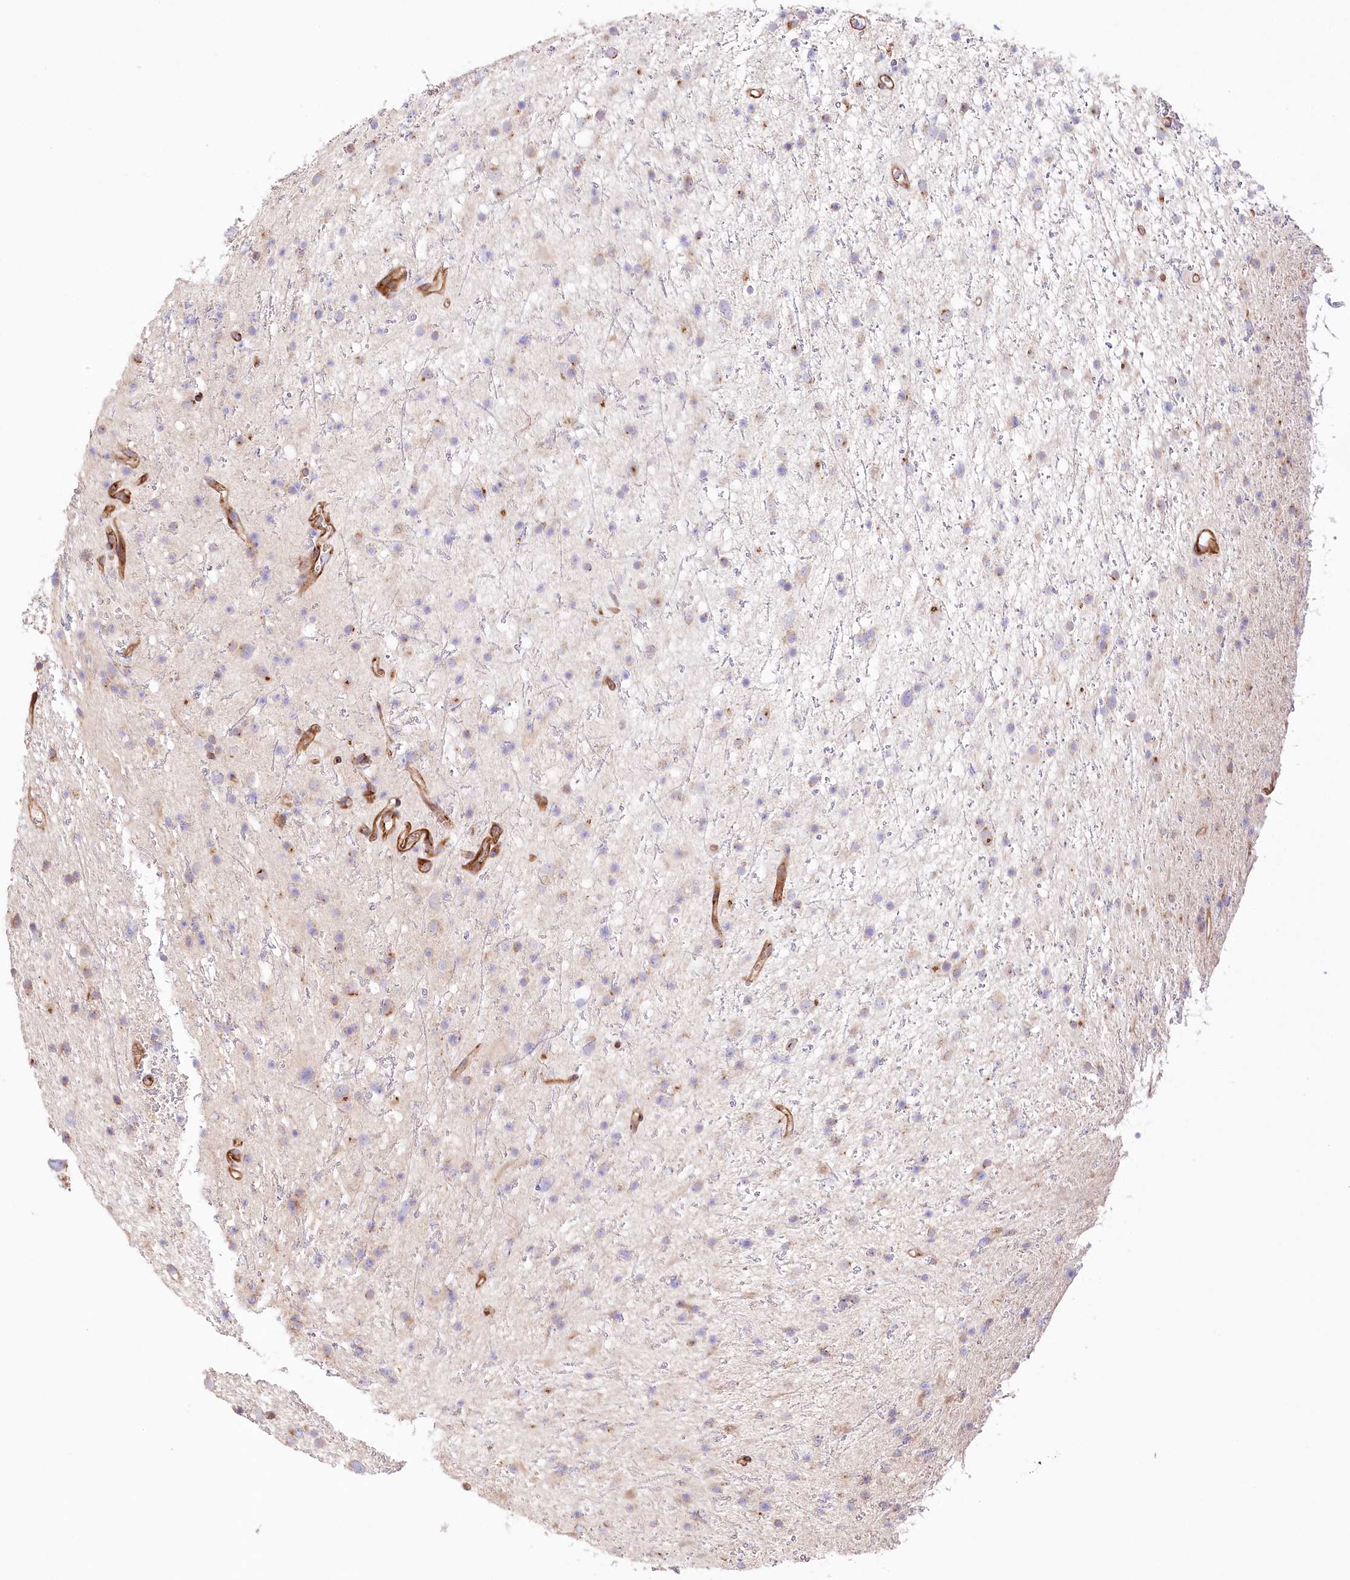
{"staining": {"intensity": "moderate", "quantity": "<25%", "location": "cytoplasmic/membranous"}, "tissue": "glioma", "cell_type": "Tumor cells", "image_type": "cancer", "snomed": [{"axis": "morphology", "description": "Glioma, malignant, Low grade"}, {"axis": "topography", "description": "Cerebral cortex"}], "caption": "Immunohistochemical staining of human malignant low-grade glioma demonstrates low levels of moderate cytoplasmic/membranous protein staining in about <25% of tumor cells.", "gene": "ABRAXAS2", "patient": {"sex": "female", "age": 39}}